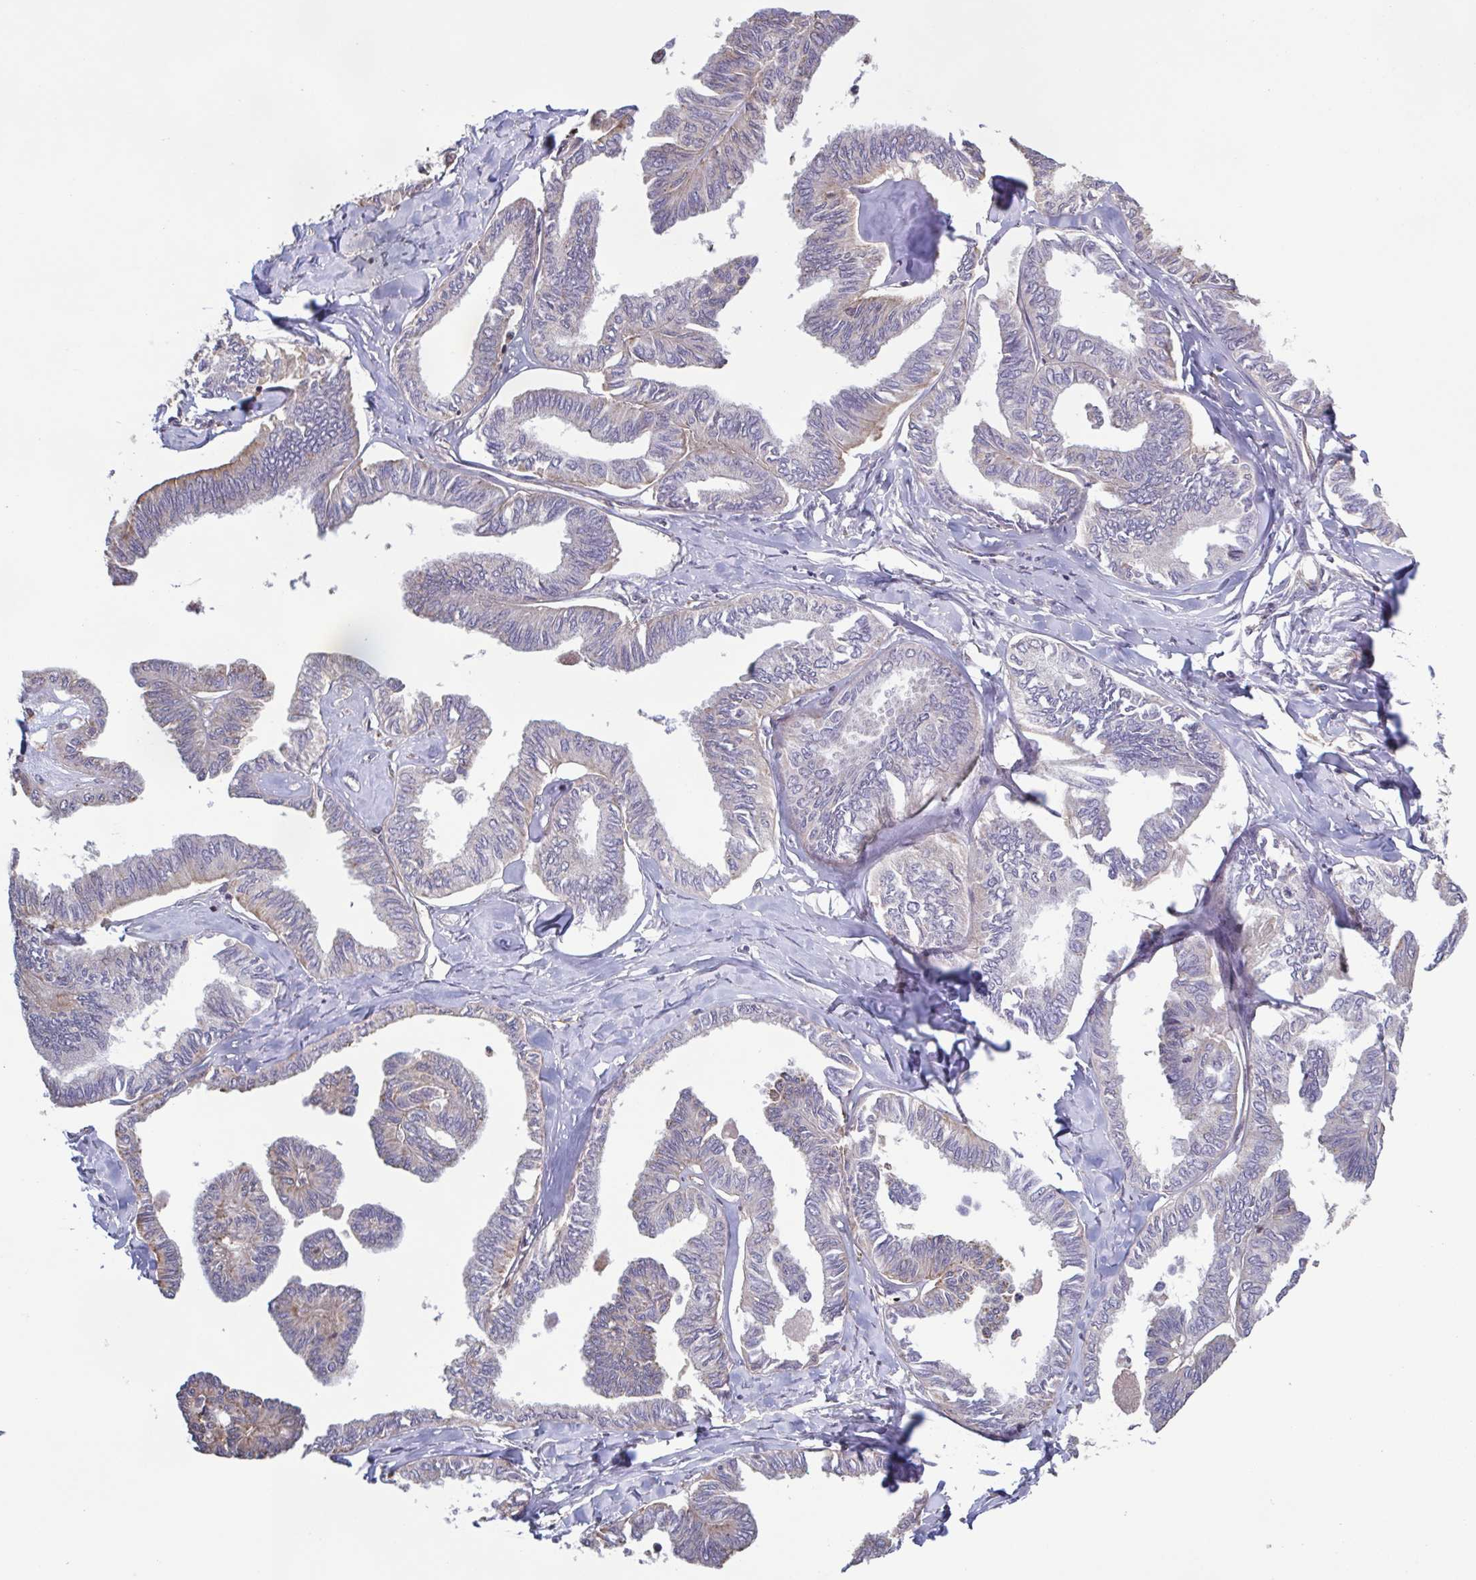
{"staining": {"intensity": "negative", "quantity": "none", "location": "none"}, "tissue": "ovarian cancer", "cell_type": "Tumor cells", "image_type": "cancer", "snomed": [{"axis": "morphology", "description": "Carcinoma, endometroid"}, {"axis": "topography", "description": "Ovary"}], "caption": "DAB immunohistochemical staining of human ovarian cancer reveals no significant expression in tumor cells.", "gene": "ZNF200", "patient": {"sex": "female", "age": 70}}